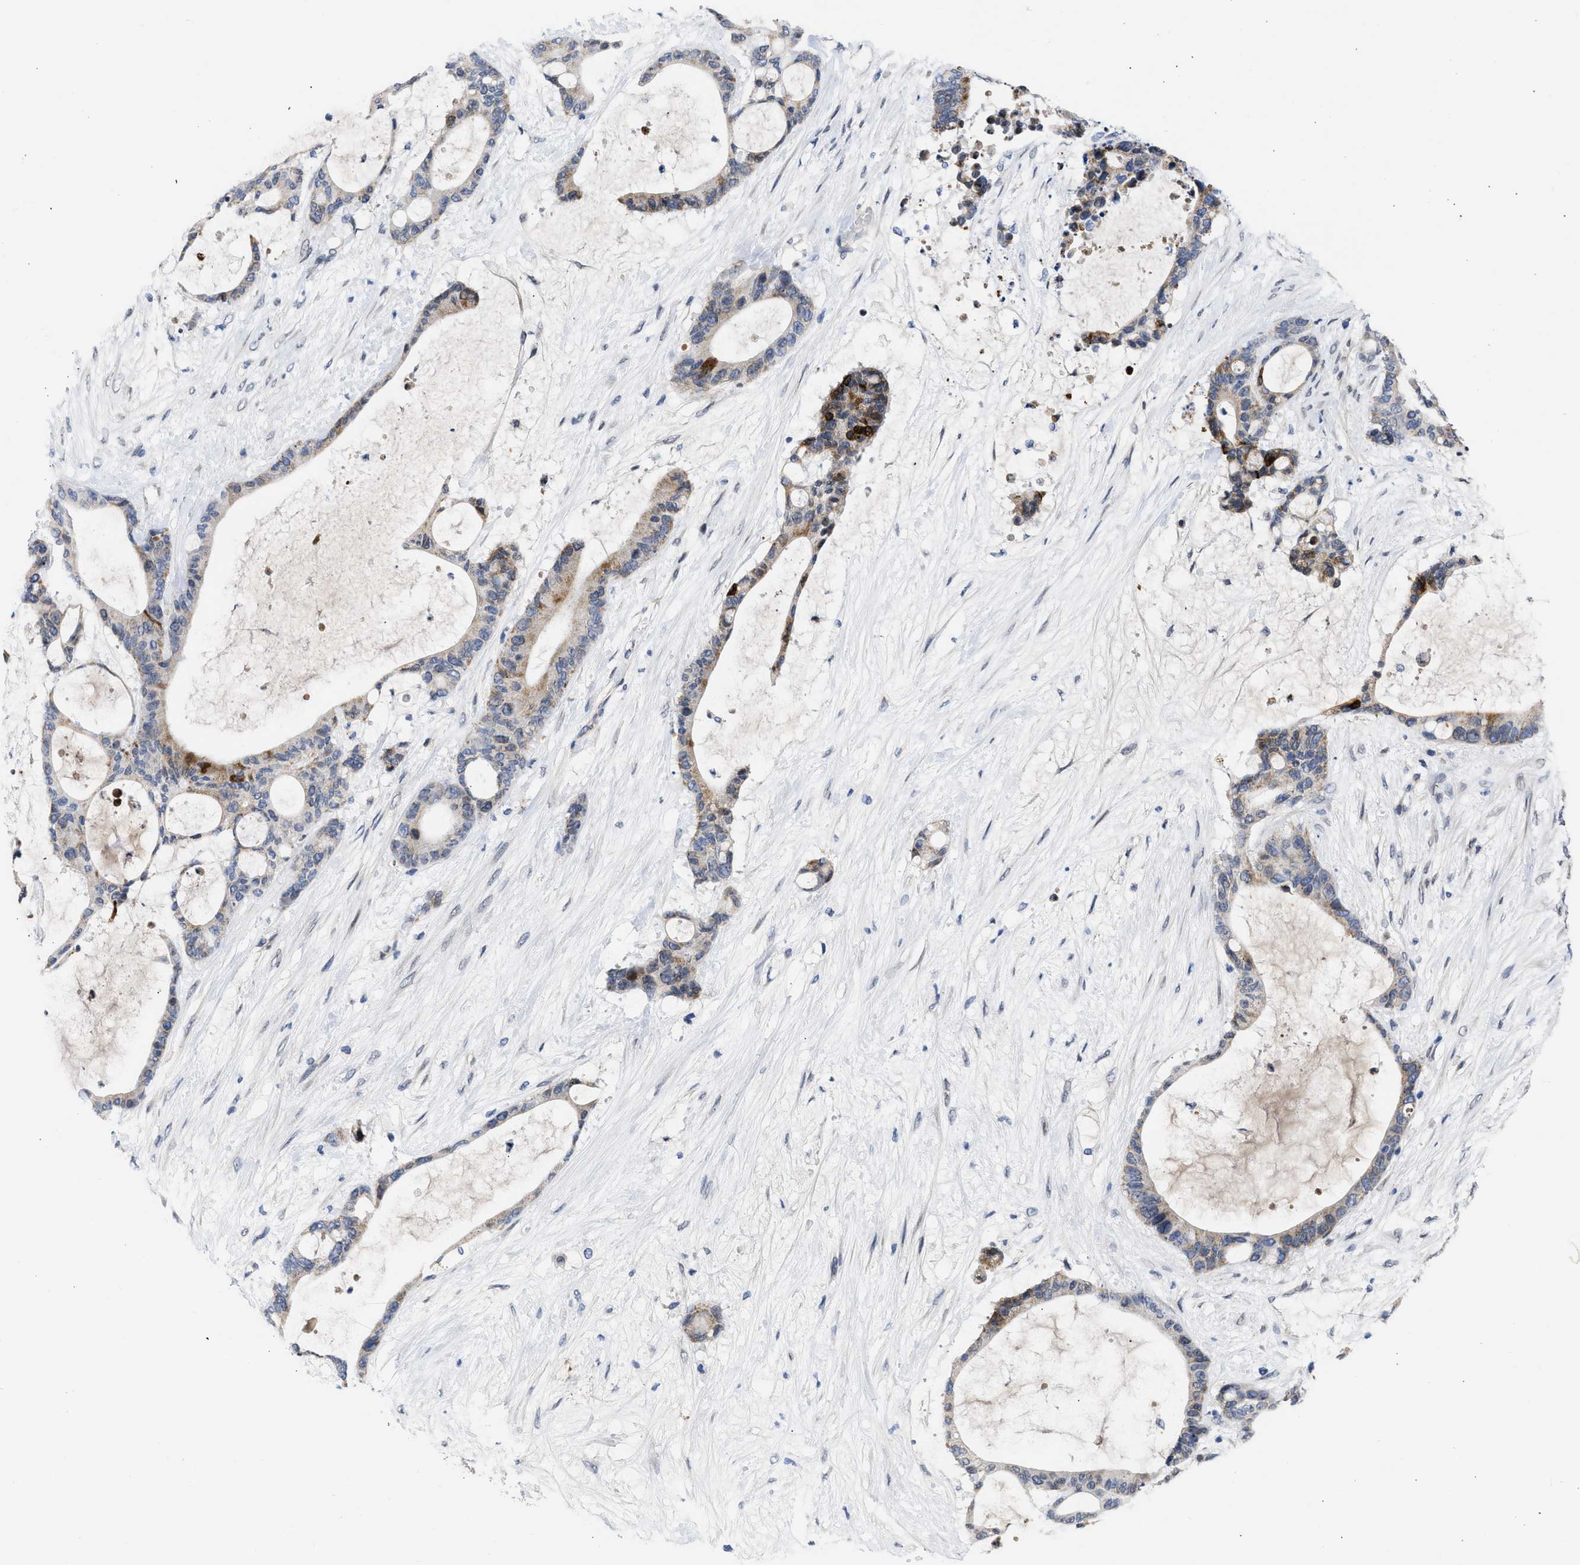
{"staining": {"intensity": "strong", "quantity": "<25%", "location": "cytoplasmic/membranous"}, "tissue": "liver cancer", "cell_type": "Tumor cells", "image_type": "cancer", "snomed": [{"axis": "morphology", "description": "Cholangiocarcinoma"}, {"axis": "topography", "description": "Liver"}], "caption": "DAB immunohistochemical staining of liver cancer (cholangiocarcinoma) exhibits strong cytoplasmic/membranous protein expression in approximately <25% of tumor cells. The staining was performed using DAB, with brown indicating positive protein expression. Nuclei are stained blue with hematoxylin.", "gene": "NUP35", "patient": {"sex": "female", "age": 73}}